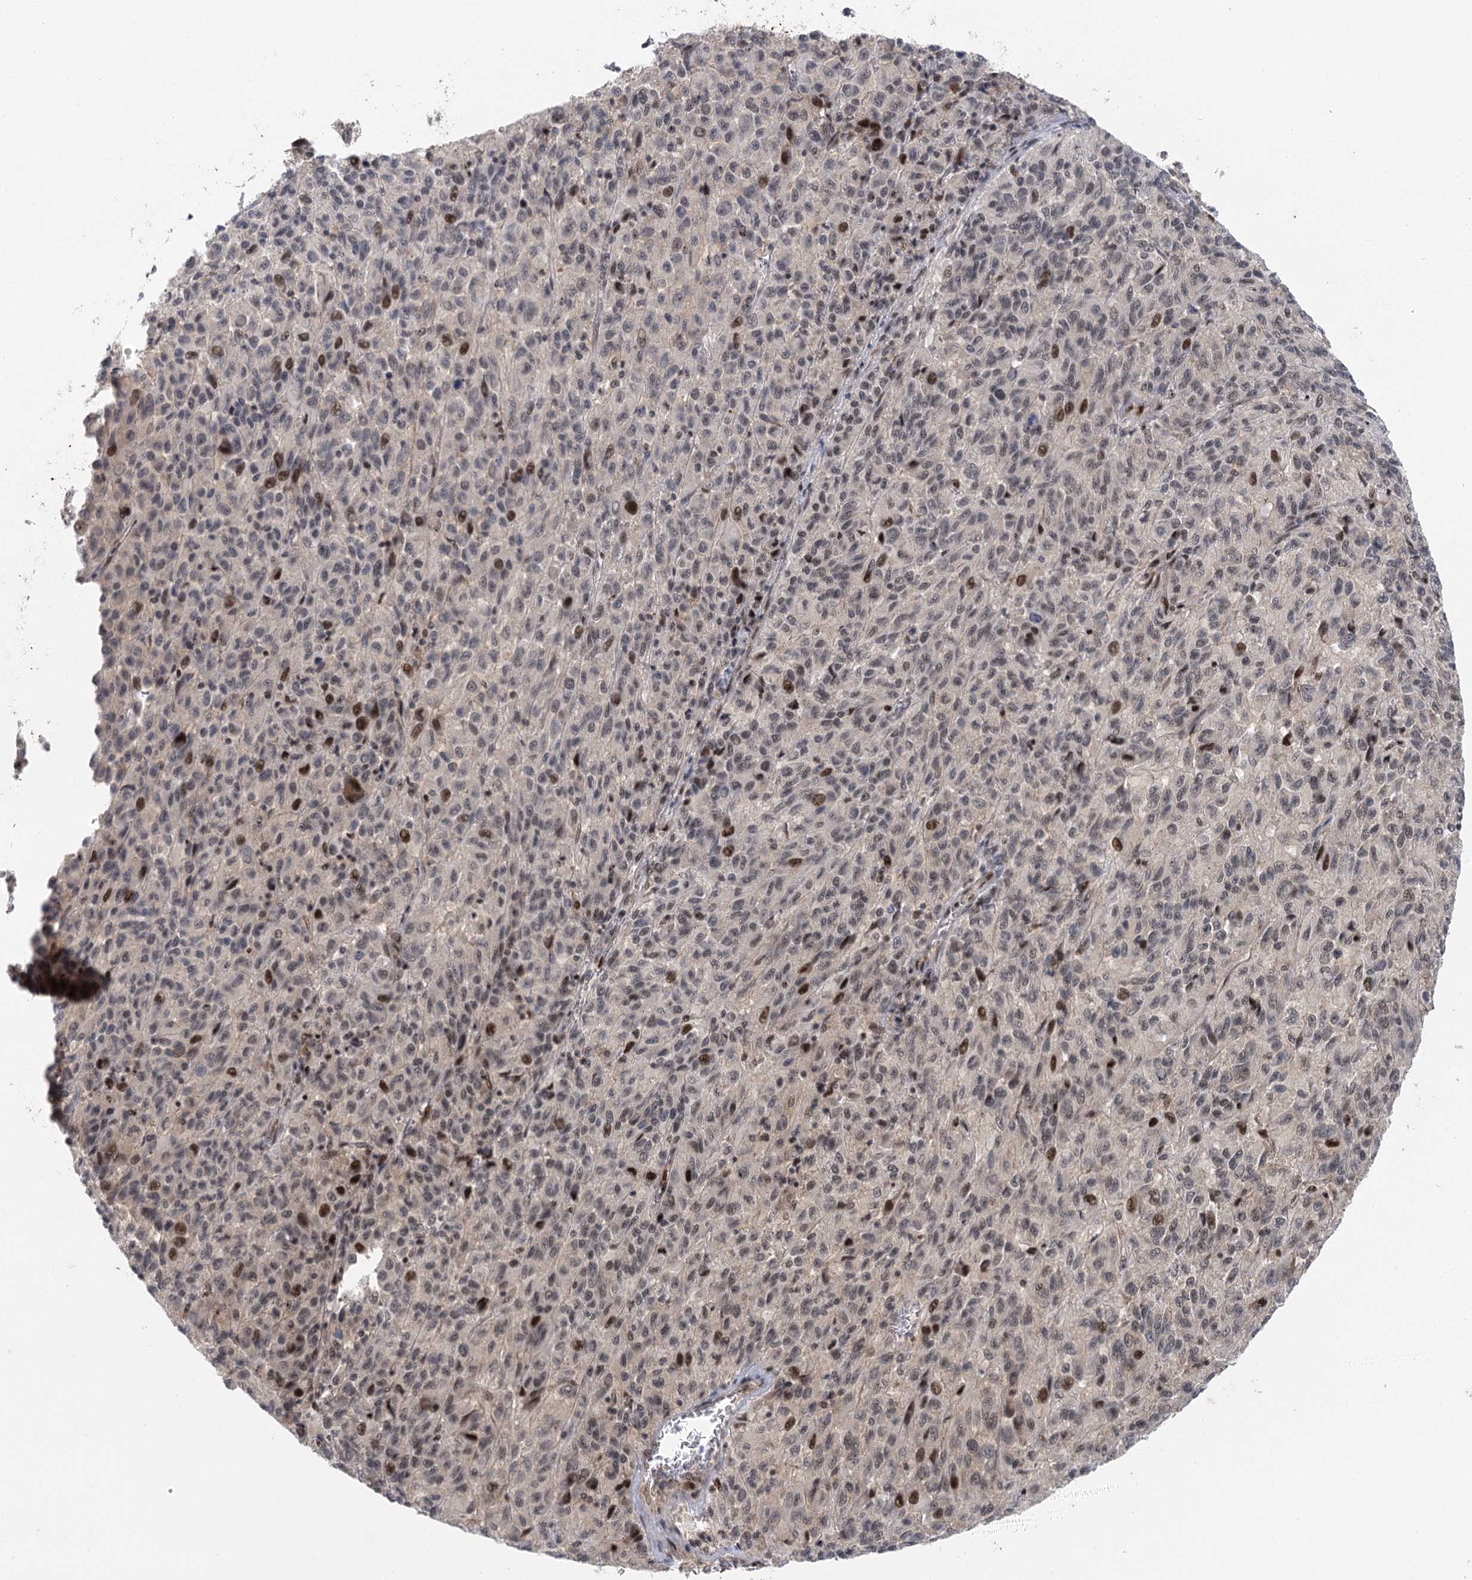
{"staining": {"intensity": "moderate", "quantity": "<25%", "location": "nuclear"}, "tissue": "melanoma", "cell_type": "Tumor cells", "image_type": "cancer", "snomed": [{"axis": "morphology", "description": "Malignant melanoma, Metastatic site"}, {"axis": "topography", "description": "Lung"}], "caption": "Human melanoma stained with a brown dye displays moderate nuclear positive expression in approximately <25% of tumor cells.", "gene": "IL11RA", "patient": {"sex": "male", "age": 64}}